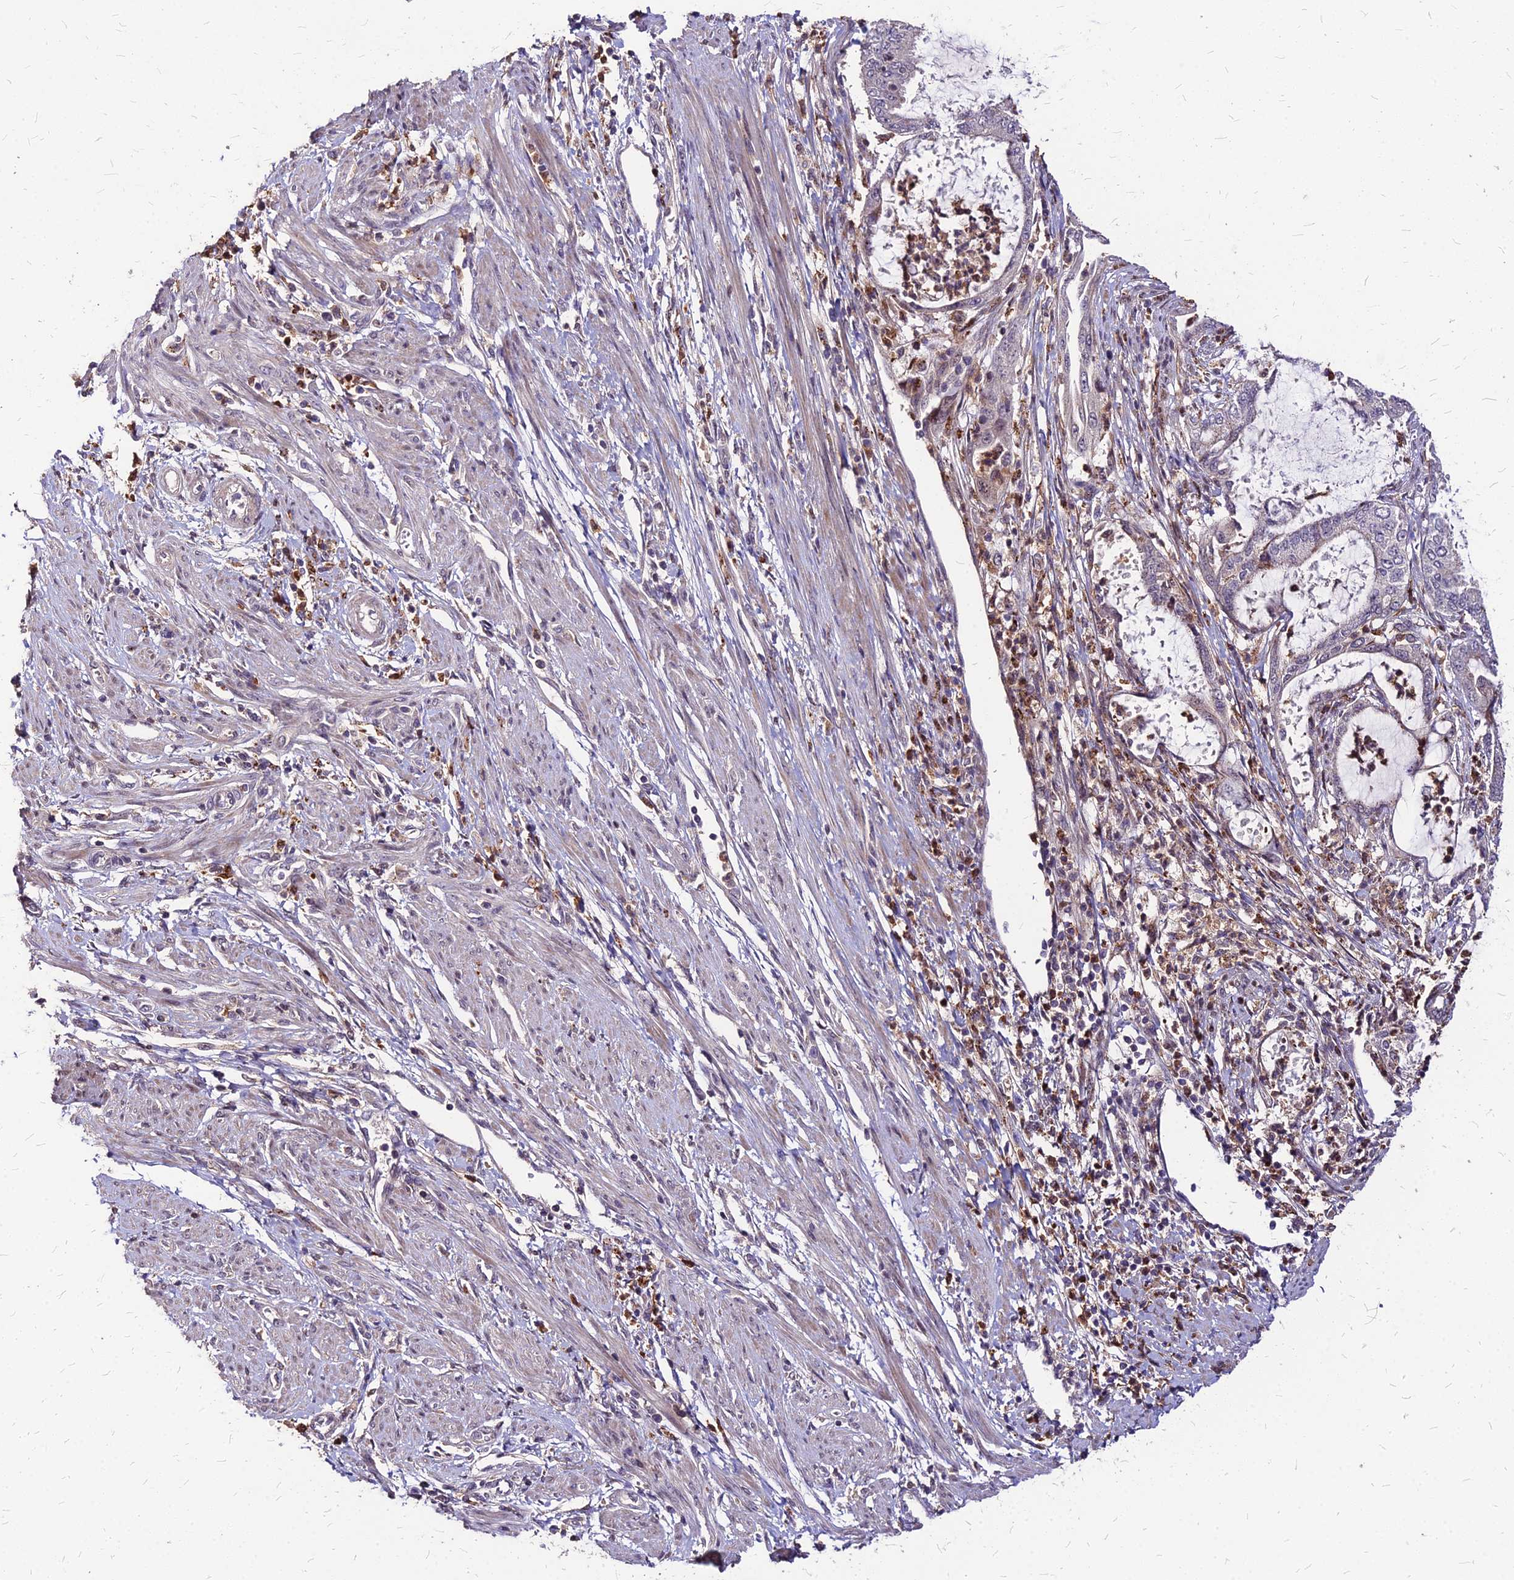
{"staining": {"intensity": "weak", "quantity": "25%-75%", "location": "cytoplasmic/membranous"}, "tissue": "endometrial cancer", "cell_type": "Tumor cells", "image_type": "cancer", "snomed": [{"axis": "morphology", "description": "Adenocarcinoma, NOS"}, {"axis": "topography", "description": "Endometrium"}], "caption": "Endometrial adenocarcinoma was stained to show a protein in brown. There is low levels of weak cytoplasmic/membranous expression in approximately 25%-75% of tumor cells.", "gene": "APBA3", "patient": {"sex": "female", "age": 51}}